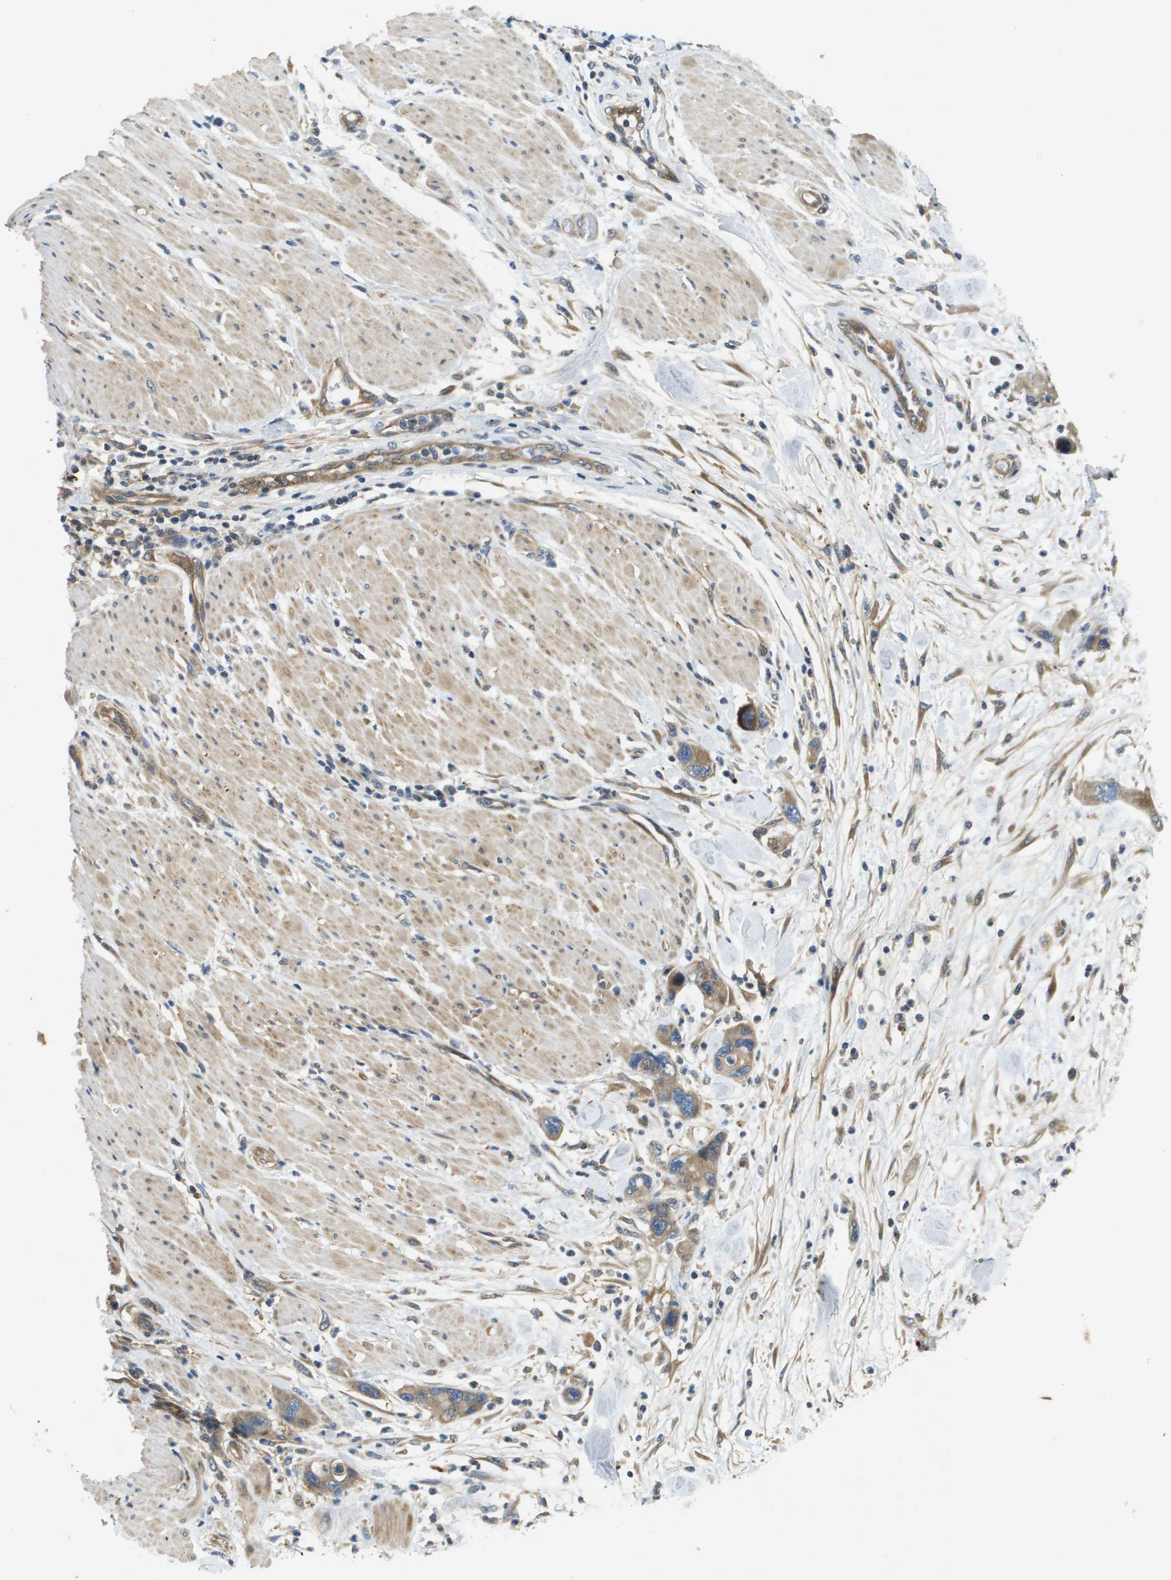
{"staining": {"intensity": "moderate", "quantity": ">75%", "location": "cytoplasmic/membranous"}, "tissue": "pancreatic cancer", "cell_type": "Tumor cells", "image_type": "cancer", "snomed": [{"axis": "morphology", "description": "Normal tissue, NOS"}, {"axis": "morphology", "description": "Adenocarcinoma, NOS"}, {"axis": "topography", "description": "Pancreas"}], "caption": "About >75% of tumor cells in human pancreatic cancer (adenocarcinoma) show moderate cytoplasmic/membranous protein expression as visualized by brown immunohistochemical staining.", "gene": "PGAP3", "patient": {"sex": "female", "age": 71}}